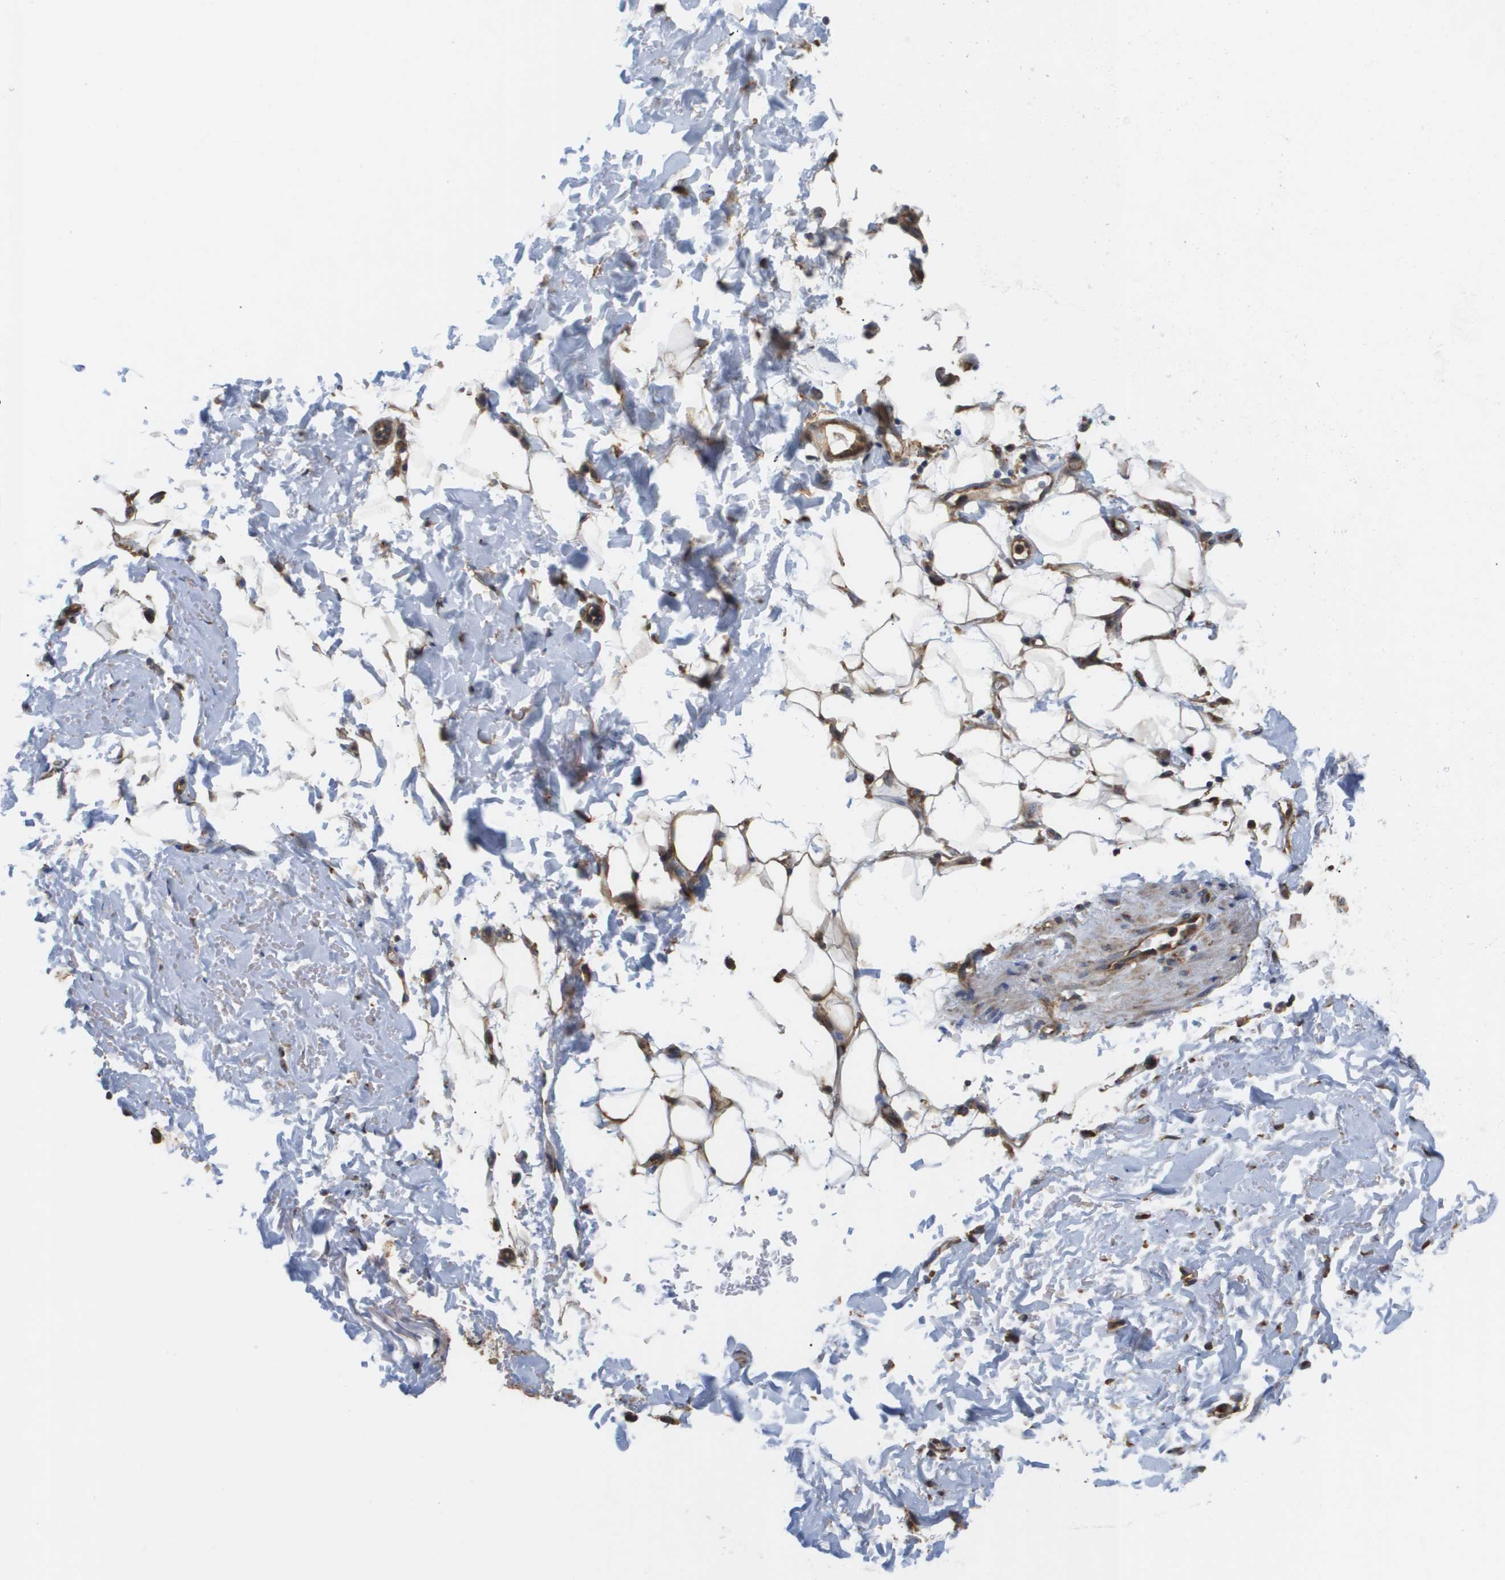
{"staining": {"intensity": "moderate", "quantity": ">75%", "location": "cytoplasmic/membranous"}, "tissue": "adipose tissue", "cell_type": "Adipocytes", "image_type": "normal", "snomed": [{"axis": "morphology", "description": "Normal tissue, NOS"}, {"axis": "topography", "description": "Cartilage tissue"}, {"axis": "topography", "description": "Bronchus"}], "caption": "Immunohistochemistry of normal human adipose tissue shows medium levels of moderate cytoplasmic/membranous positivity in about >75% of adipocytes.", "gene": "BST2", "patient": {"sex": "female", "age": 73}}